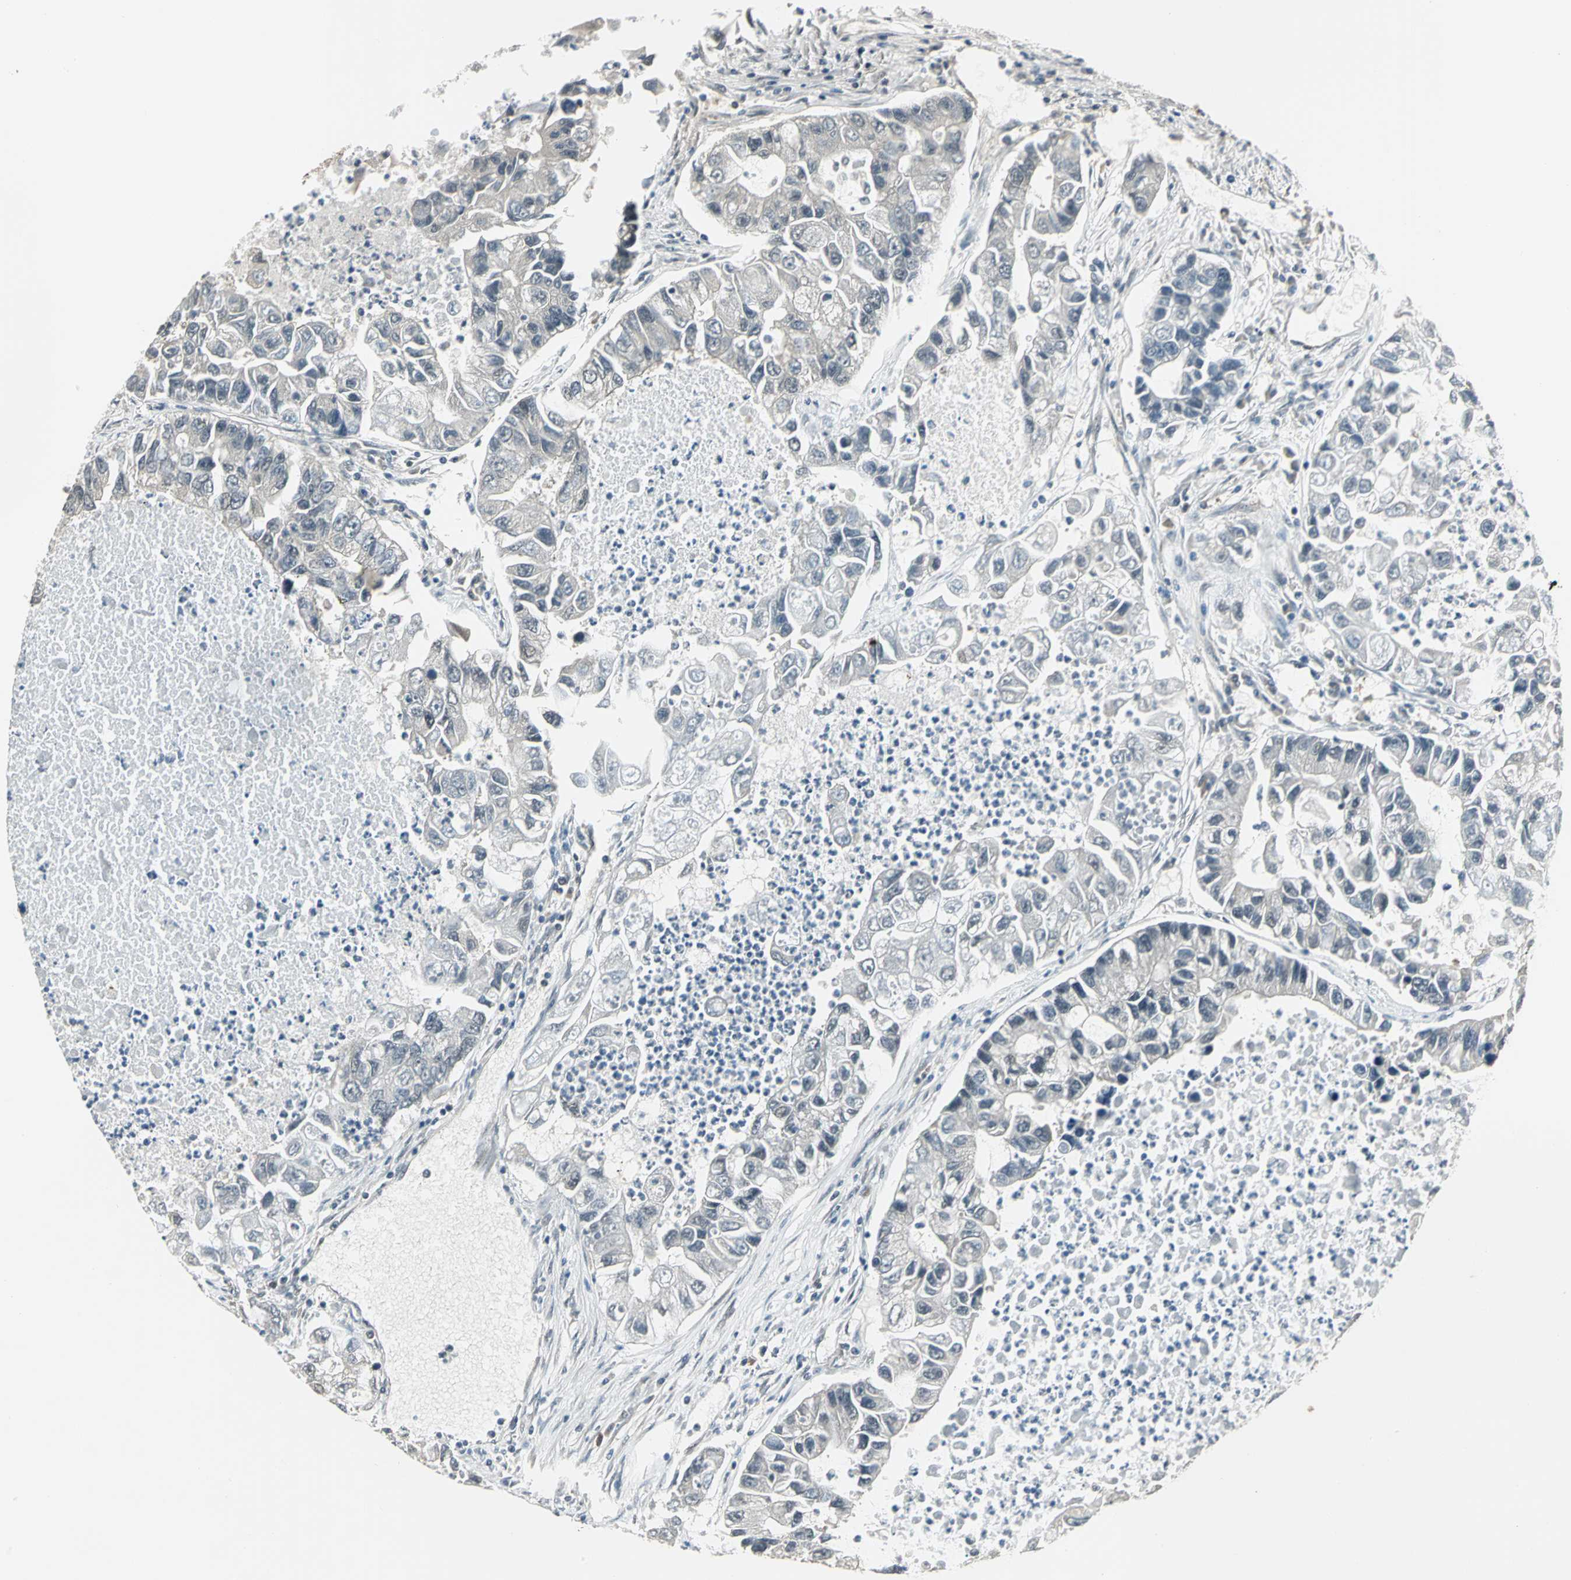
{"staining": {"intensity": "negative", "quantity": "none", "location": "none"}, "tissue": "lung cancer", "cell_type": "Tumor cells", "image_type": "cancer", "snomed": [{"axis": "morphology", "description": "Adenocarcinoma, NOS"}, {"axis": "topography", "description": "Lung"}], "caption": "High power microscopy photomicrograph of an IHC histopathology image of lung cancer (adenocarcinoma), revealing no significant positivity in tumor cells.", "gene": "PSMC3", "patient": {"sex": "female", "age": 51}}